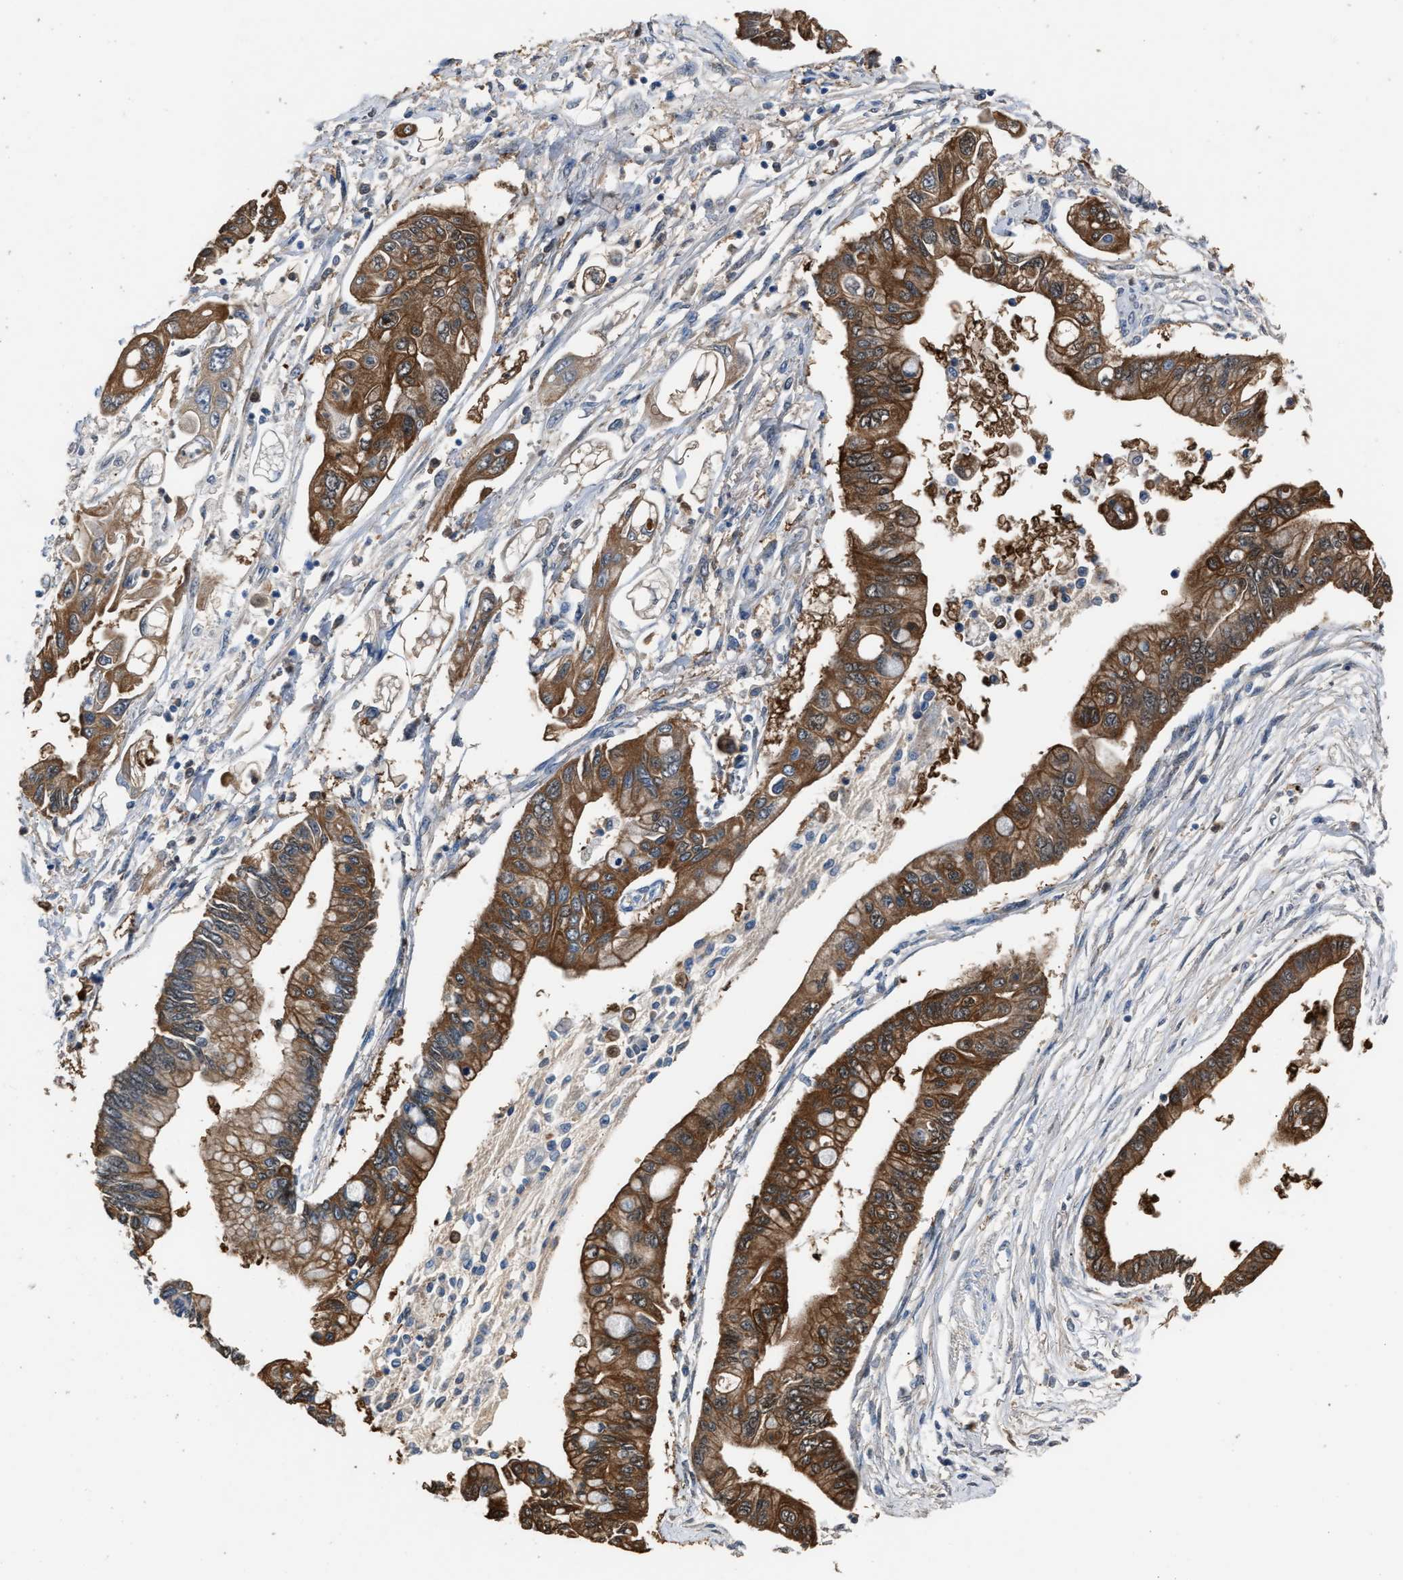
{"staining": {"intensity": "moderate", "quantity": ">75%", "location": "cytoplasmic/membranous"}, "tissue": "pancreatic cancer", "cell_type": "Tumor cells", "image_type": "cancer", "snomed": [{"axis": "morphology", "description": "Adenocarcinoma, NOS"}, {"axis": "topography", "description": "Pancreas"}], "caption": "Protein expression analysis of human adenocarcinoma (pancreatic) reveals moderate cytoplasmic/membranous positivity in about >75% of tumor cells.", "gene": "GSTP1", "patient": {"sex": "female", "age": 77}}